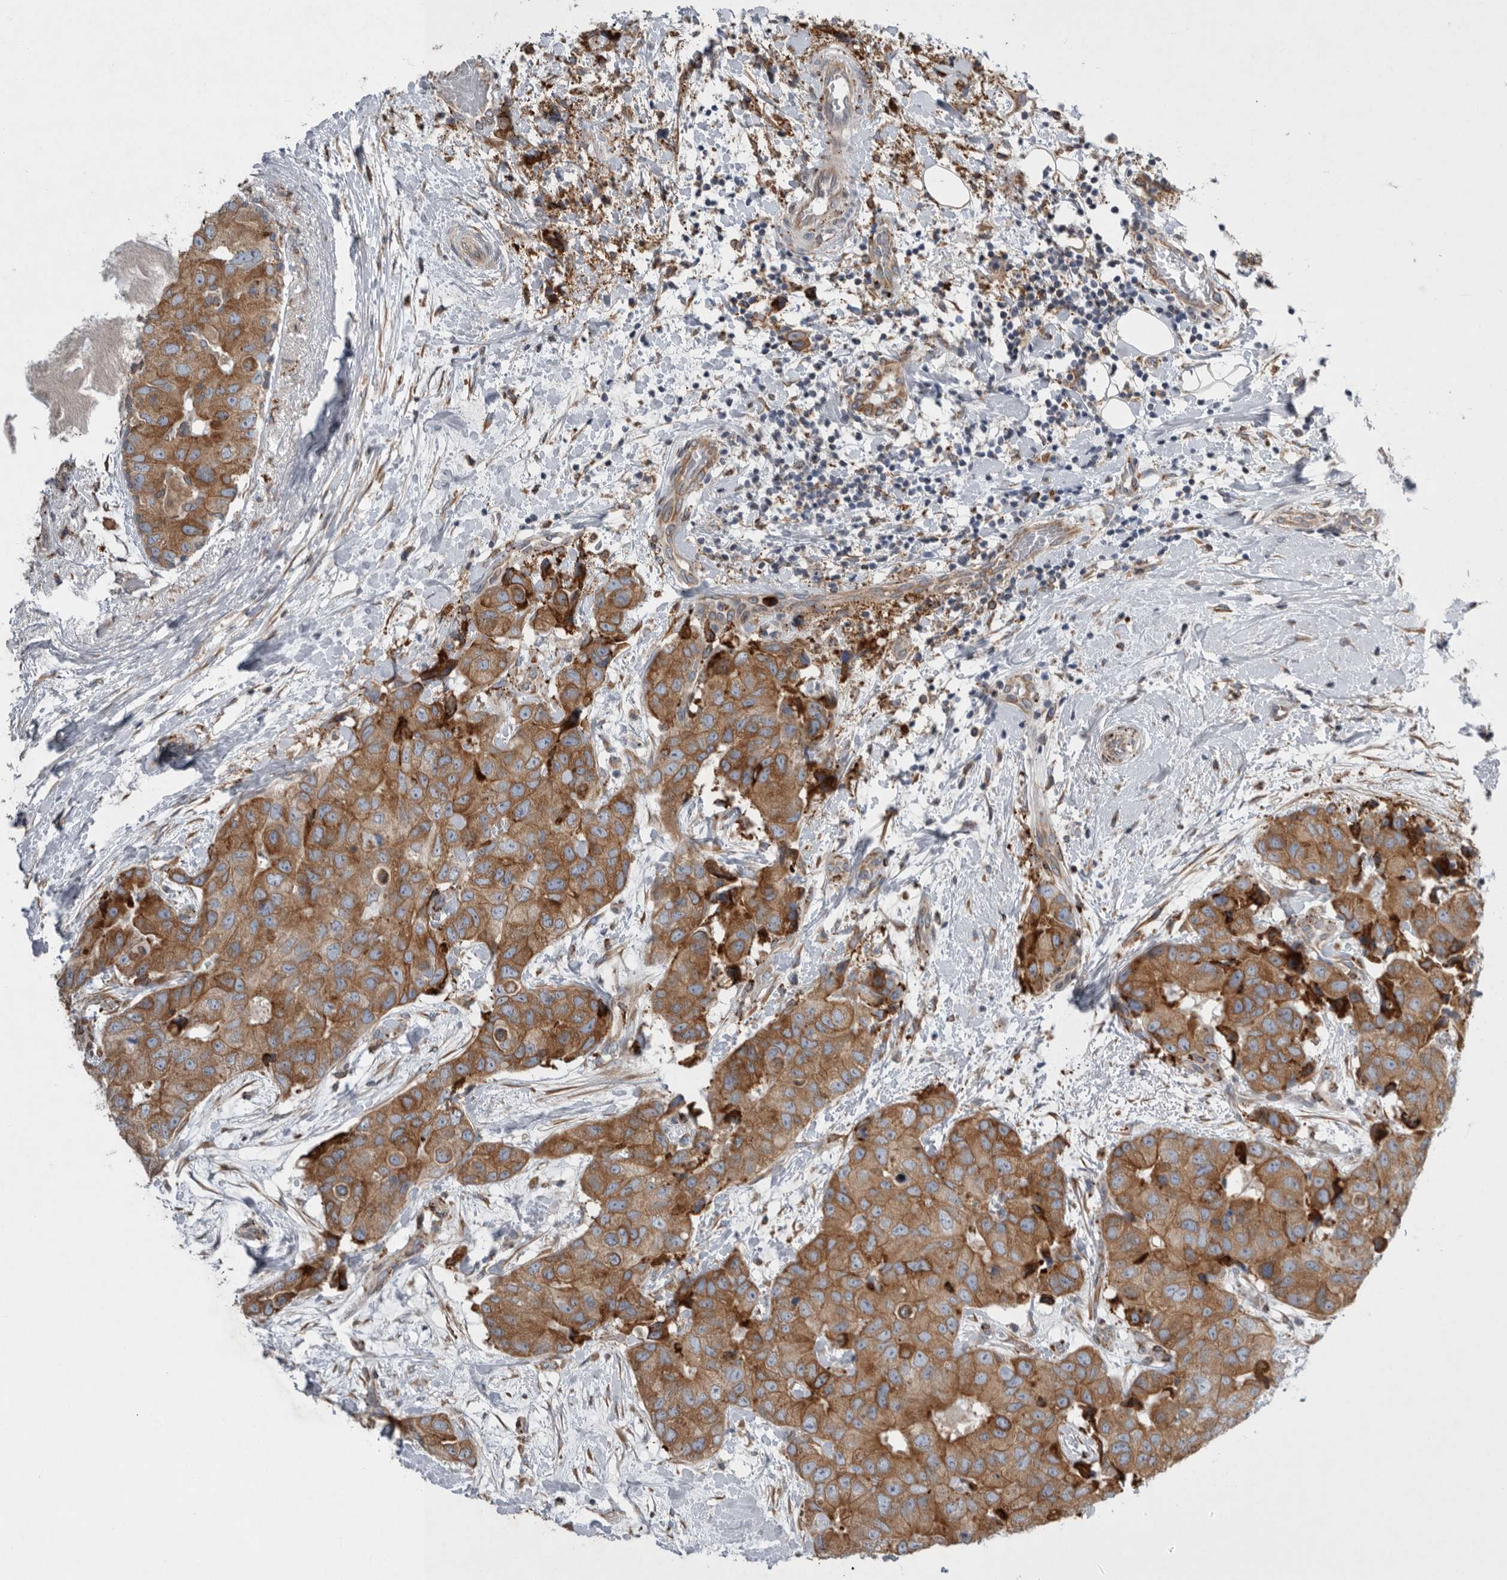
{"staining": {"intensity": "moderate", "quantity": ">75%", "location": "cytoplasmic/membranous"}, "tissue": "breast cancer", "cell_type": "Tumor cells", "image_type": "cancer", "snomed": [{"axis": "morphology", "description": "Duct carcinoma"}, {"axis": "topography", "description": "Breast"}], "caption": "Immunohistochemical staining of infiltrating ductal carcinoma (breast) shows medium levels of moderate cytoplasmic/membranous protein positivity in about >75% of tumor cells. (IHC, brightfield microscopy, high magnification).", "gene": "GANAB", "patient": {"sex": "female", "age": 62}}